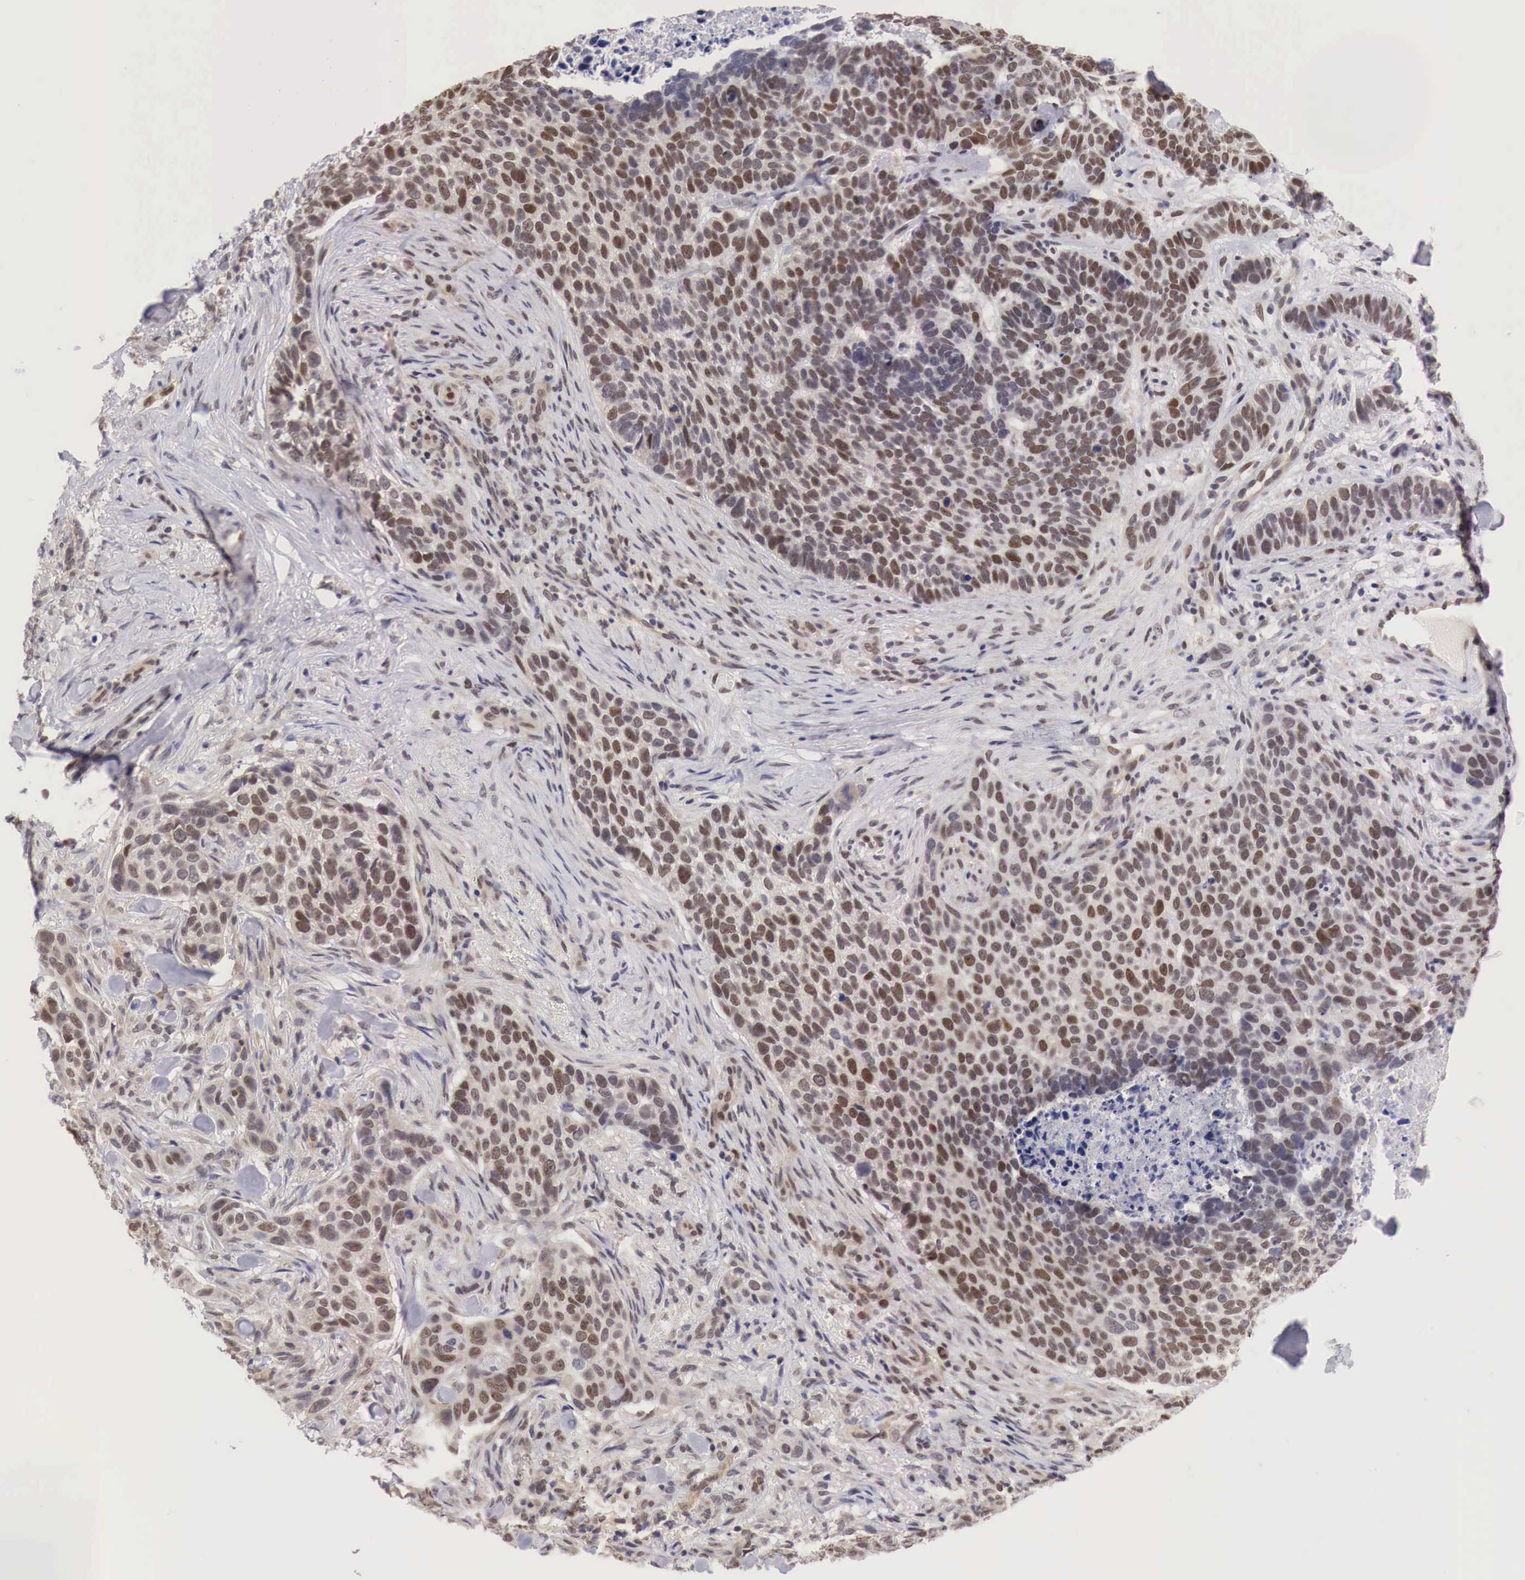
{"staining": {"intensity": "moderate", "quantity": ">75%", "location": "cytoplasmic/membranous,nuclear"}, "tissue": "skin cancer", "cell_type": "Tumor cells", "image_type": "cancer", "snomed": [{"axis": "morphology", "description": "Normal tissue, NOS"}, {"axis": "morphology", "description": "Basal cell carcinoma"}, {"axis": "topography", "description": "Skin"}], "caption": "DAB immunohistochemical staining of skin cancer shows moderate cytoplasmic/membranous and nuclear protein staining in approximately >75% of tumor cells.", "gene": "PABIR2", "patient": {"sex": "male", "age": 81}}